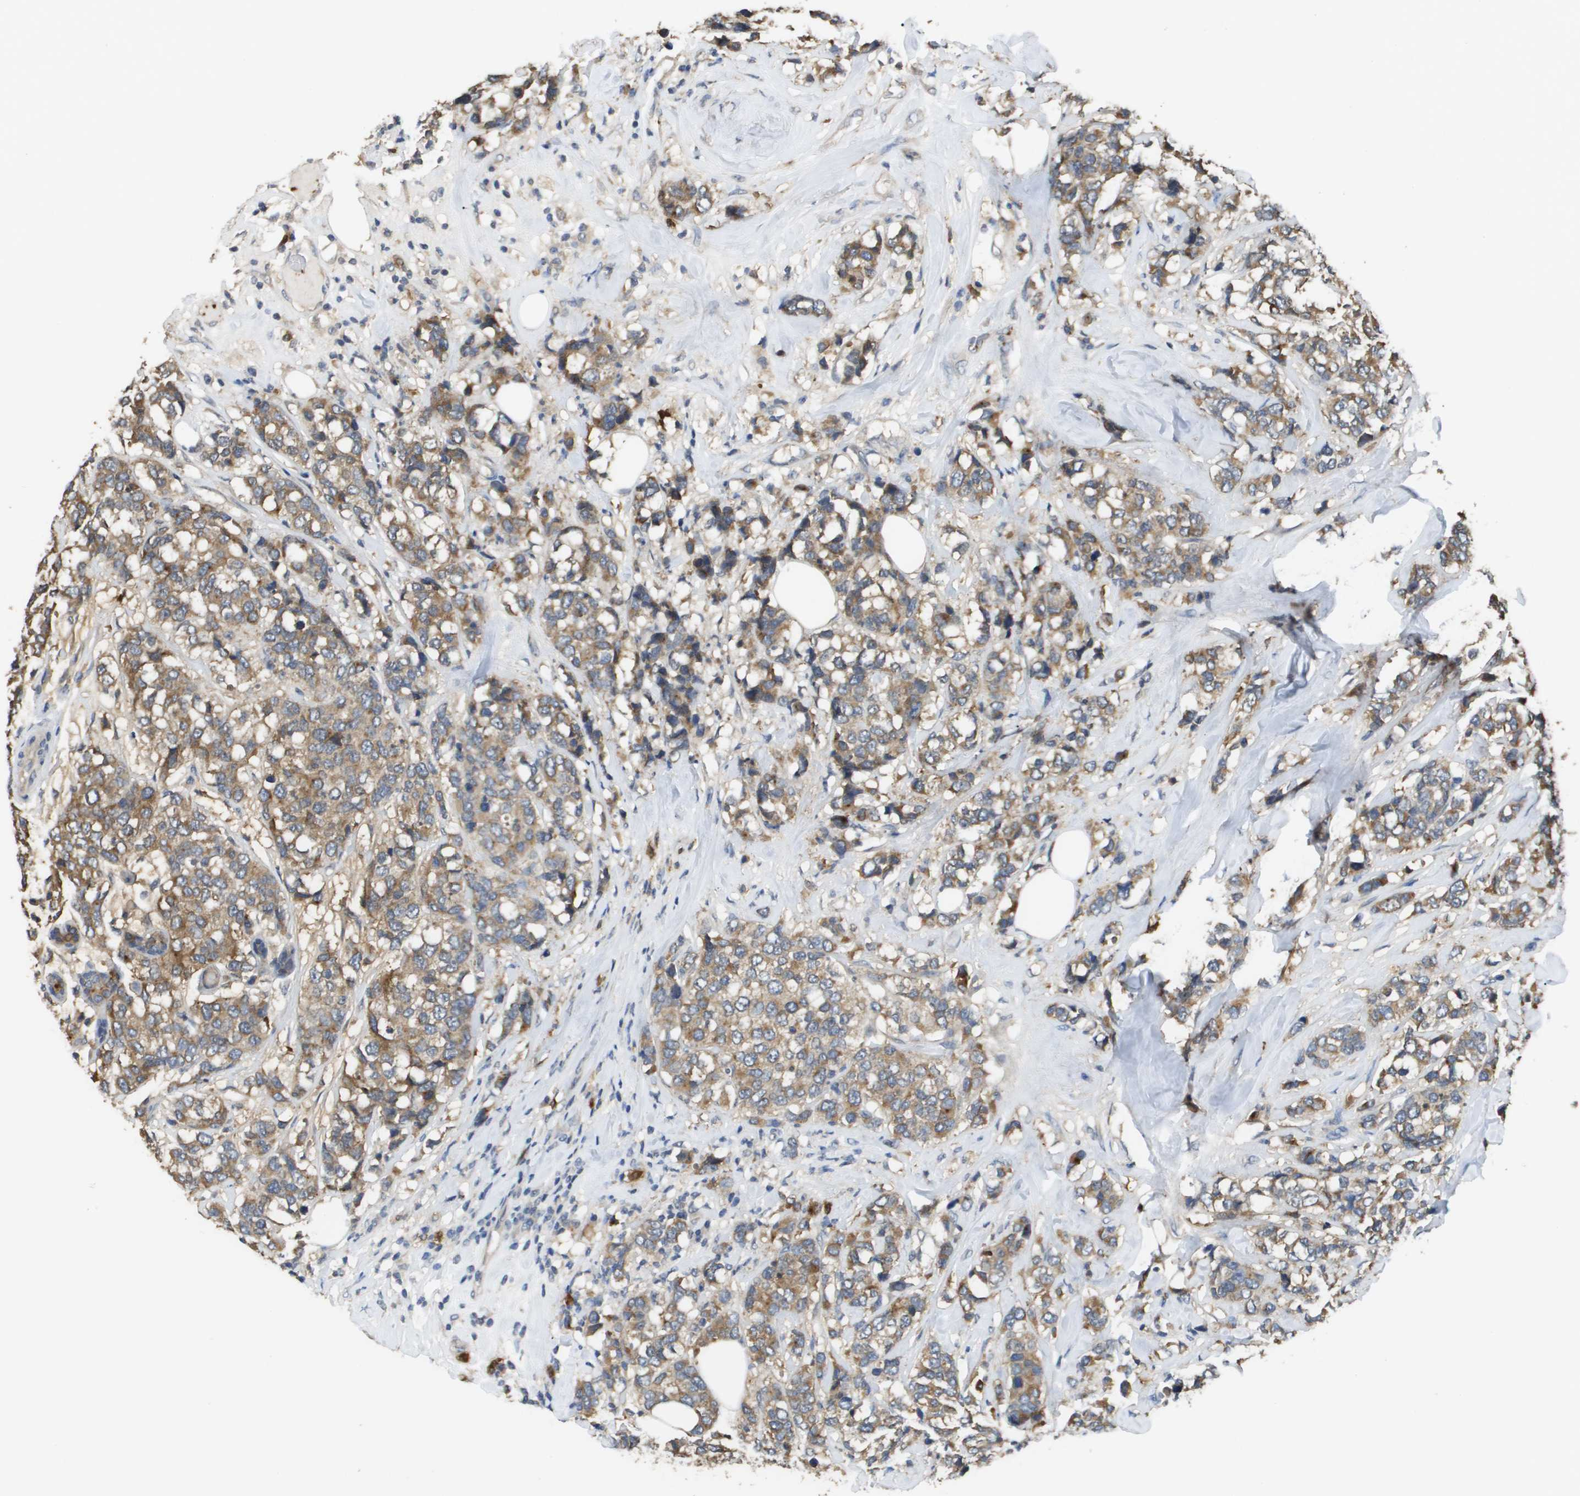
{"staining": {"intensity": "moderate", "quantity": ">75%", "location": "cytoplasmic/membranous"}, "tissue": "breast cancer", "cell_type": "Tumor cells", "image_type": "cancer", "snomed": [{"axis": "morphology", "description": "Lobular carcinoma"}, {"axis": "topography", "description": "Breast"}], "caption": "Immunohistochemical staining of breast cancer (lobular carcinoma) reveals medium levels of moderate cytoplasmic/membranous expression in about >75% of tumor cells.", "gene": "RAB27B", "patient": {"sex": "female", "age": 59}}